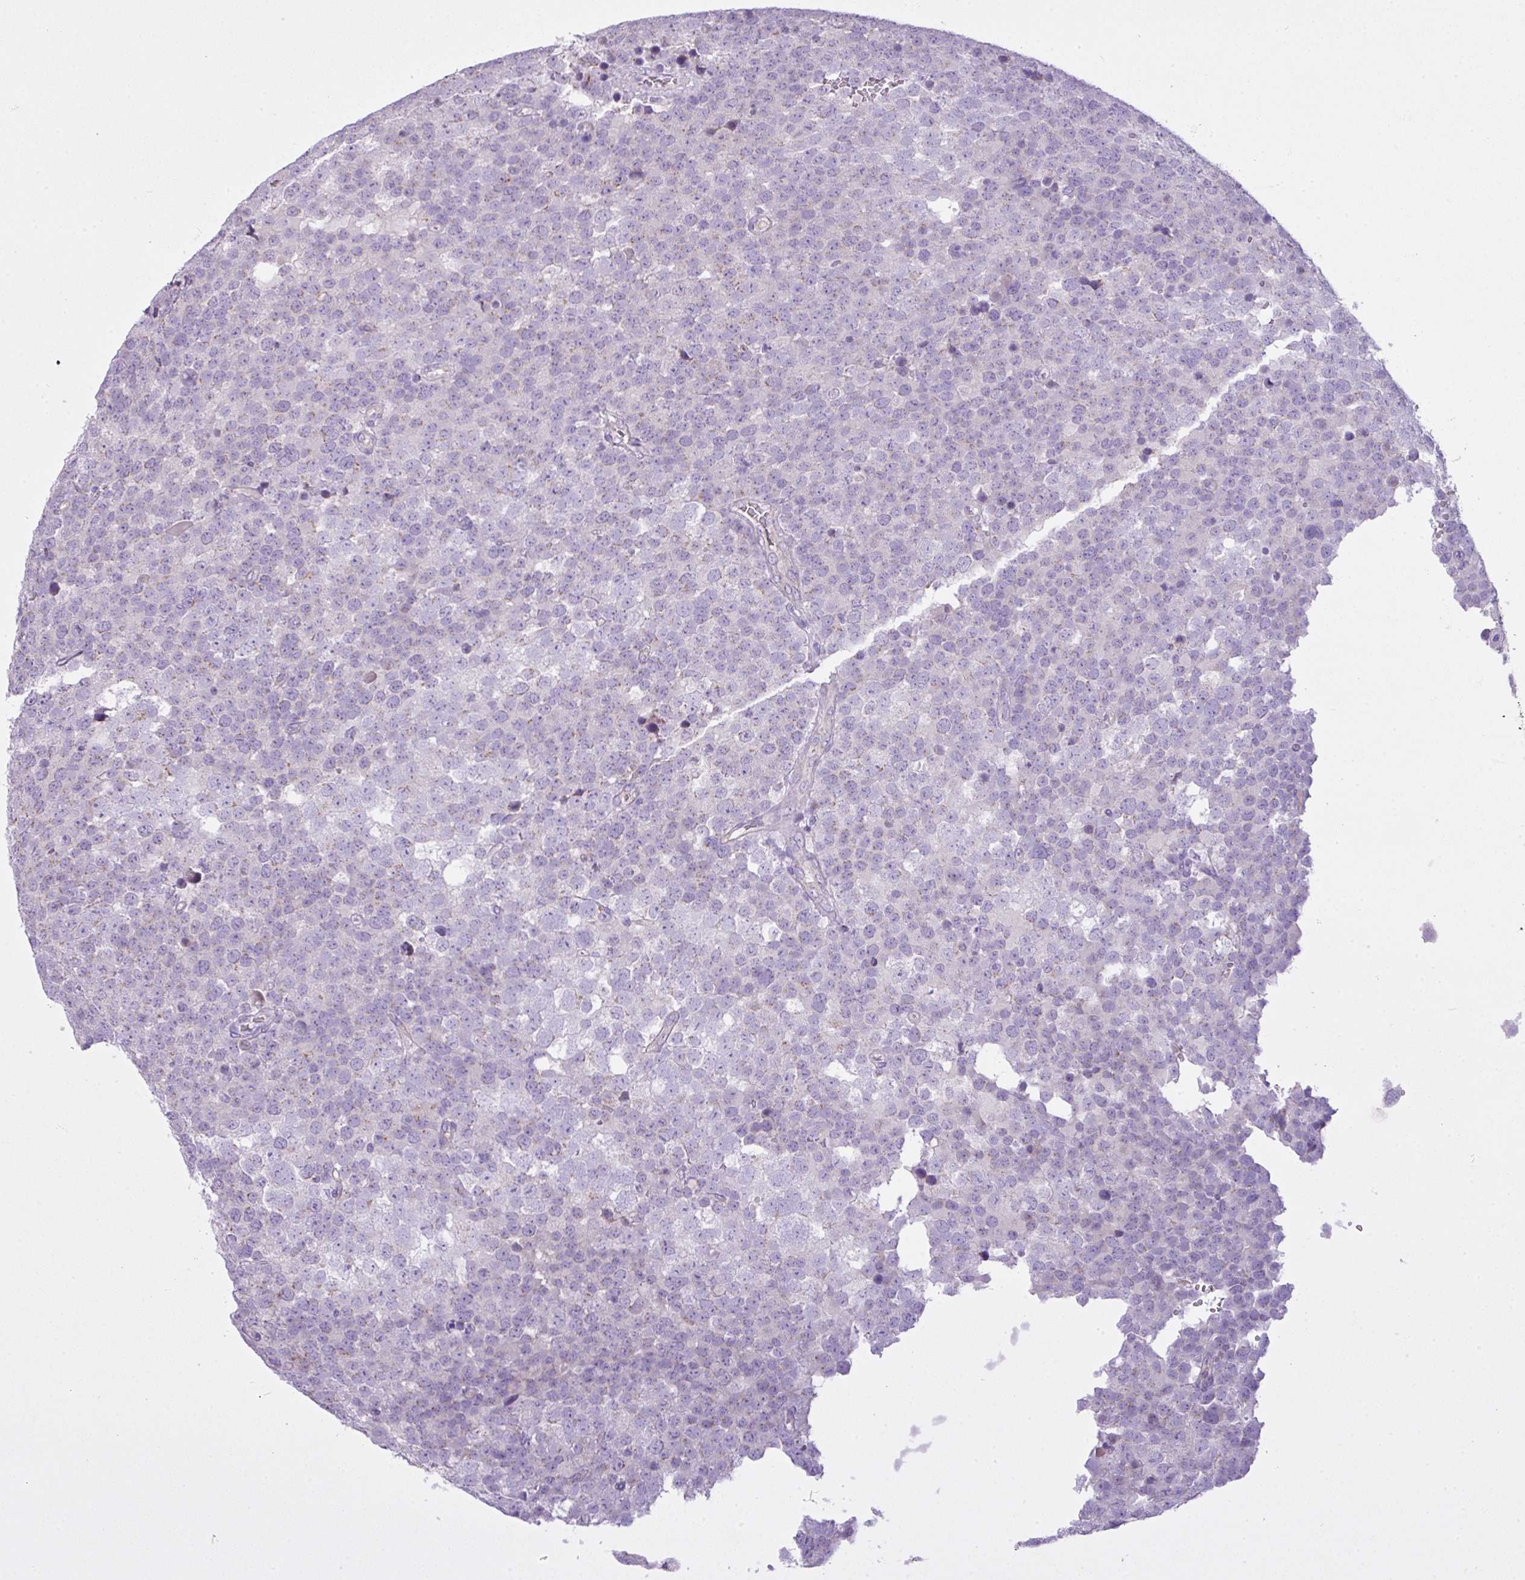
{"staining": {"intensity": "negative", "quantity": "none", "location": "none"}, "tissue": "testis cancer", "cell_type": "Tumor cells", "image_type": "cancer", "snomed": [{"axis": "morphology", "description": "Seminoma, NOS"}, {"axis": "topography", "description": "Testis"}], "caption": "This is a photomicrograph of immunohistochemistry (IHC) staining of seminoma (testis), which shows no expression in tumor cells.", "gene": "FAM43A", "patient": {"sex": "male", "age": 71}}